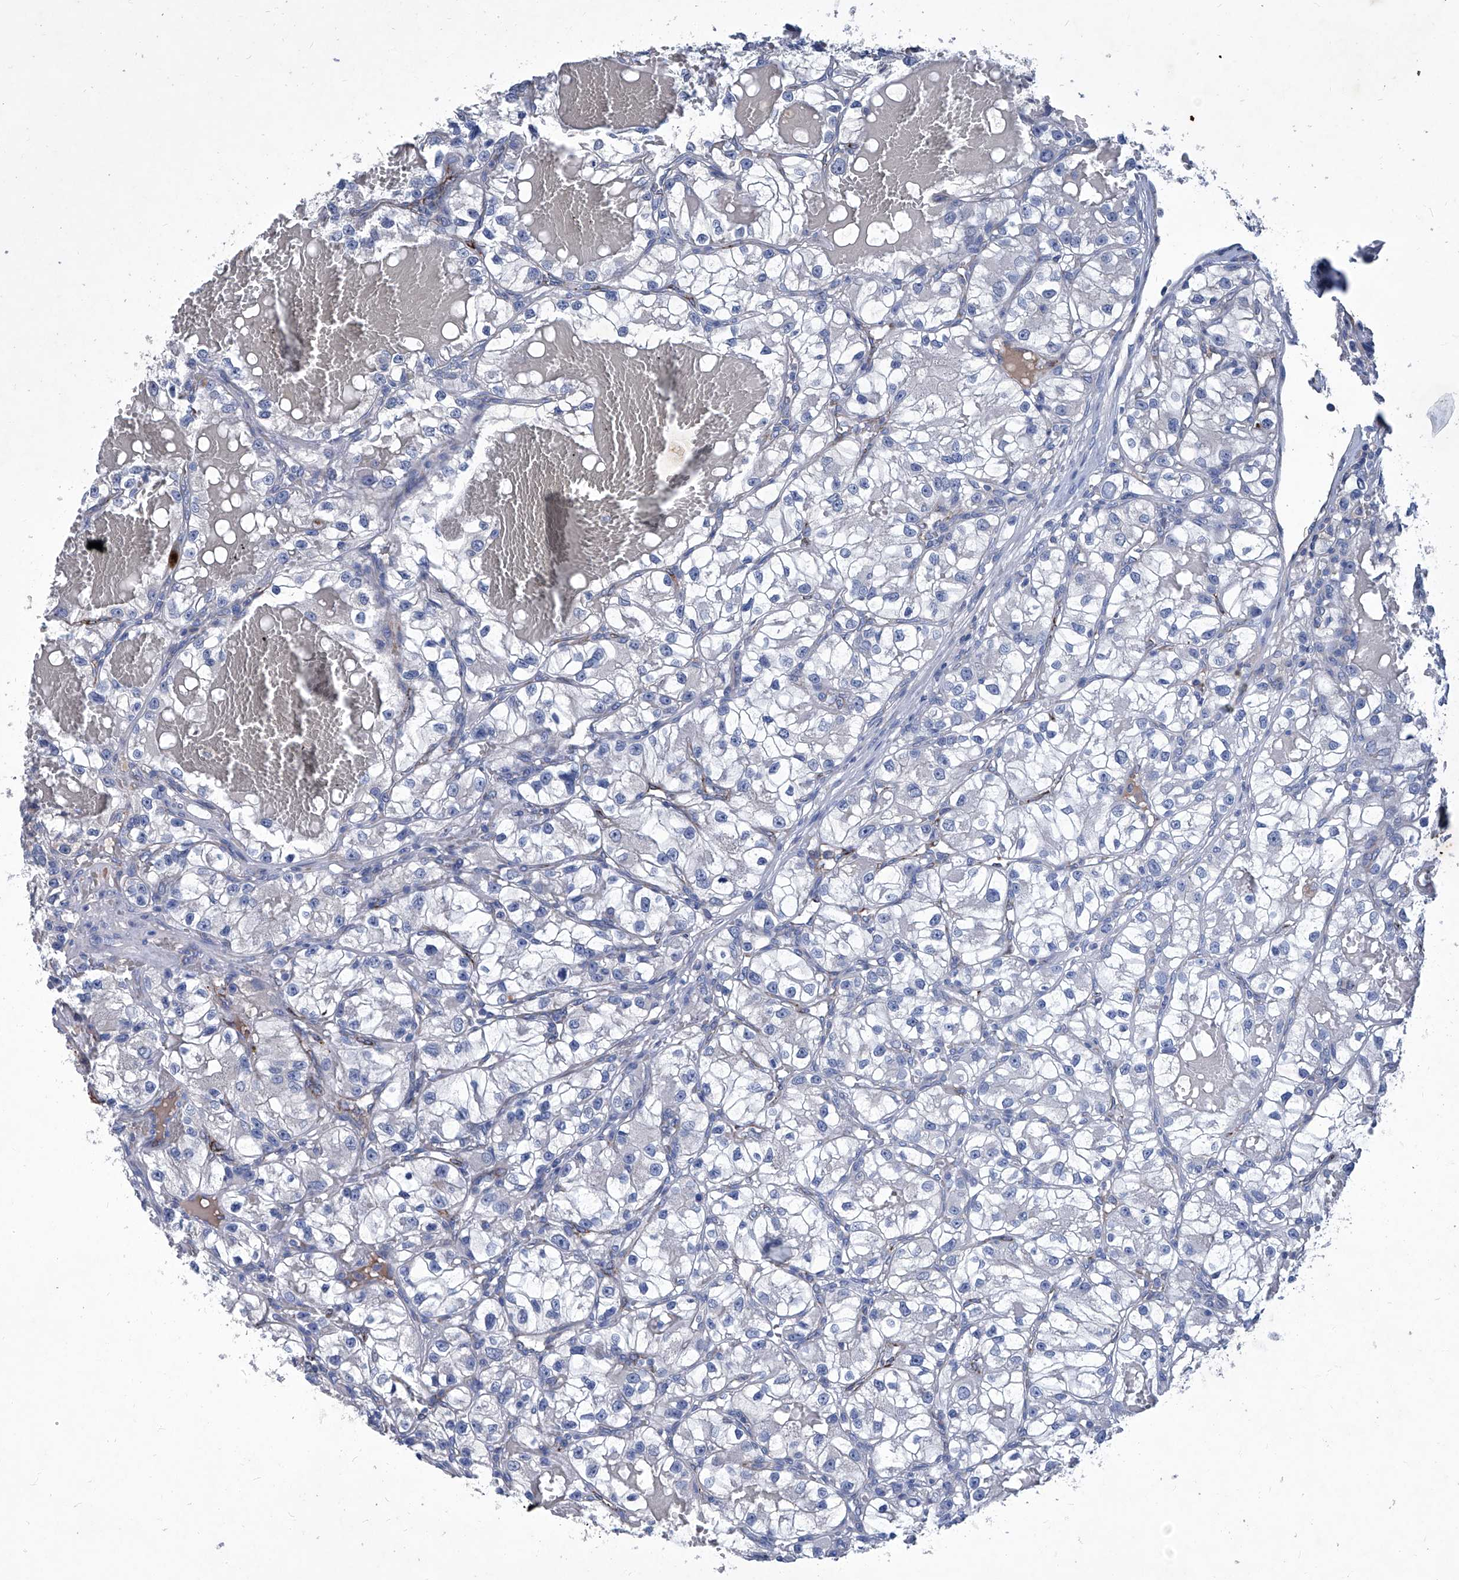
{"staining": {"intensity": "negative", "quantity": "none", "location": "none"}, "tissue": "renal cancer", "cell_type": "Tumor cells", "image_type": "cancer", "snomed": [{"axis": "morphology", "description": "Adenocarcinoma, NOS"}, {"axis": "topography", "description": "Kidney"}], "caption": "Immunohistochemistry (IHC) image of neoplastic tissue: human renal adenocarcinoma stained with DAB (3,3'-diaminobenzidine) reveals no significant protein positivity in tumor cells.", "gene": "MTARC1", "patient": {"sex": "female", "age": 57}}